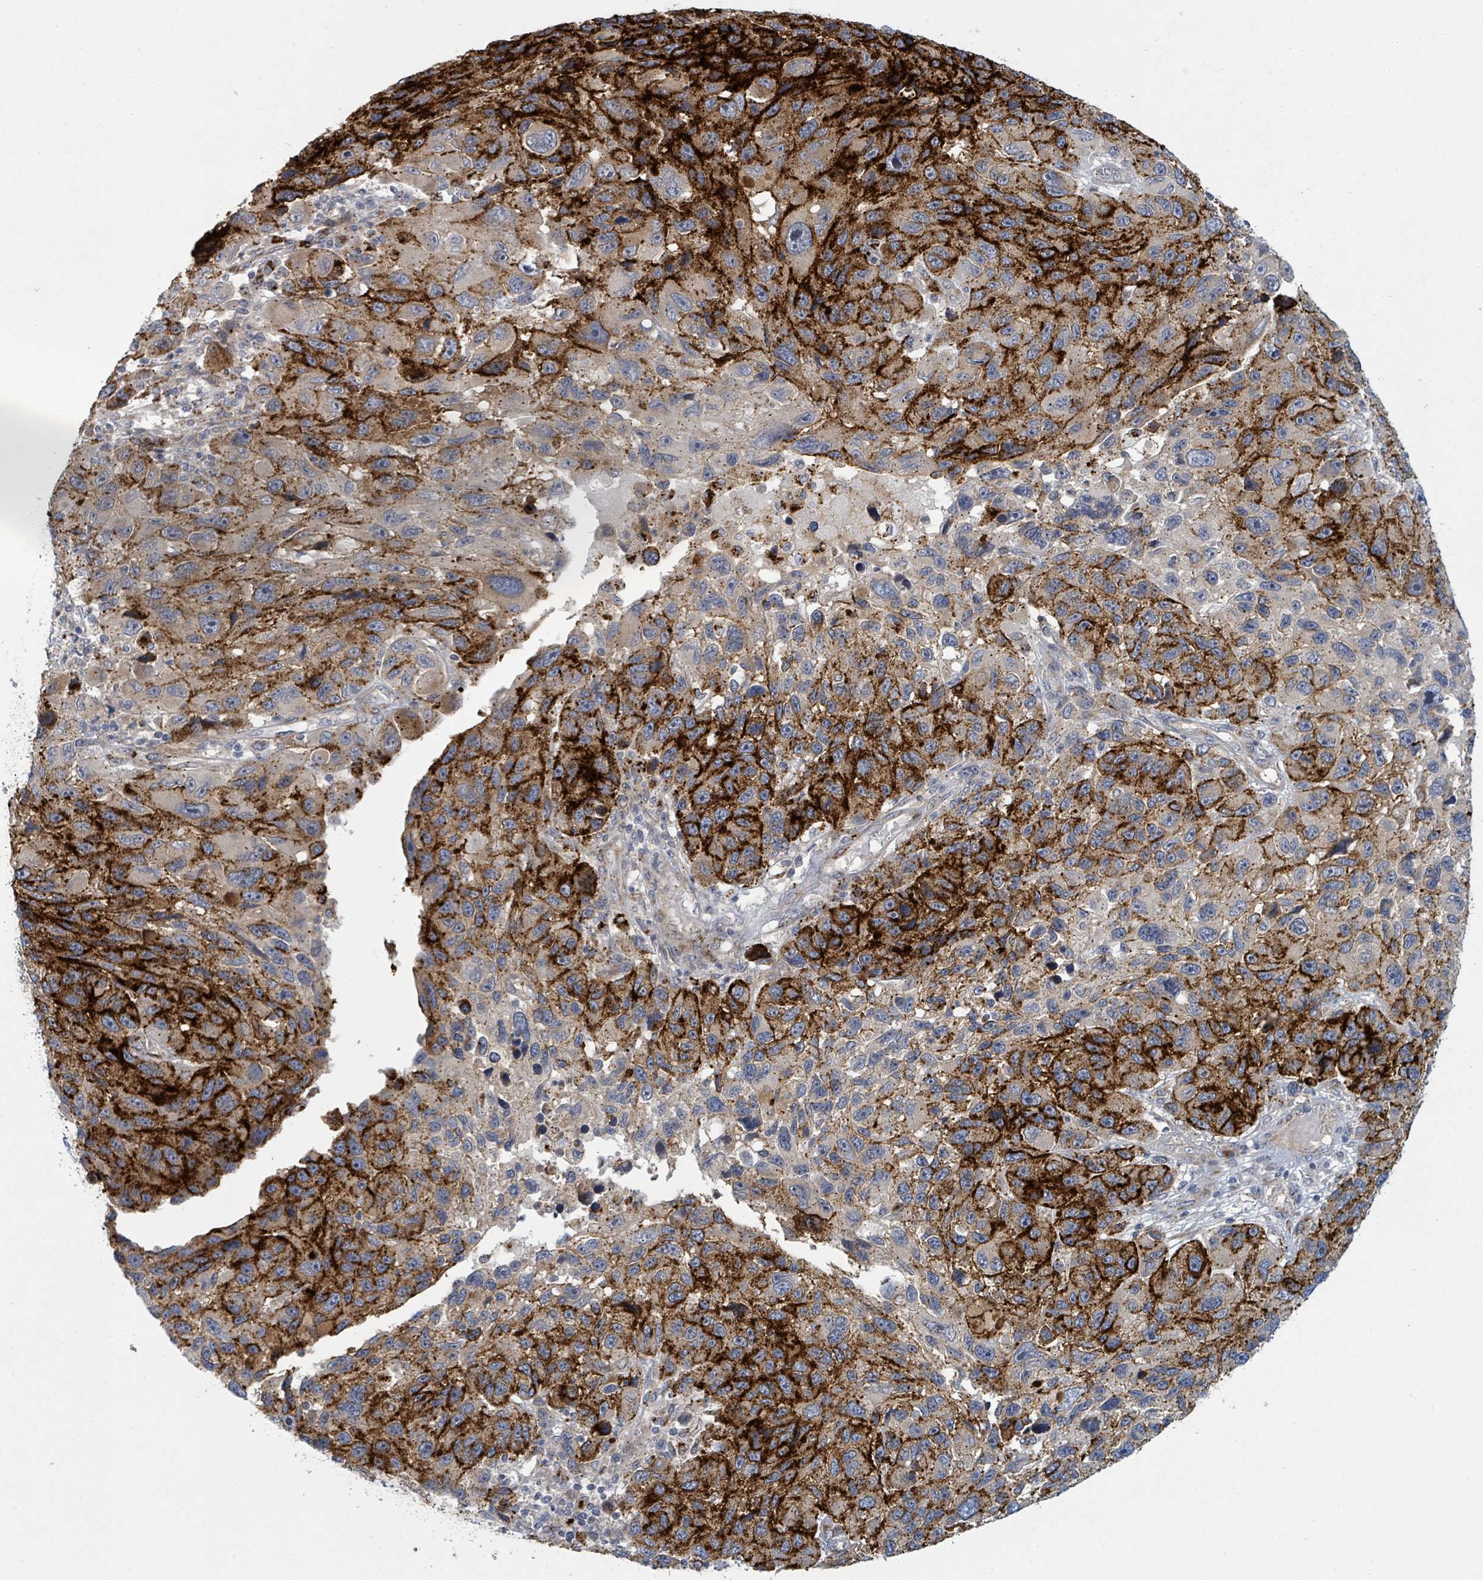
{"staining": {"intensity": "strong", "quantity": "25%-75%", "location": "cytoplasmic/membranous"}, "tissue": "melanoma", "cell_type": "Tumor cells", "image_type": "cancer", "snomed": [{"axis": "morphology", "description": "Malignant melanoma, NOS"}, {"axis": "topography", "description": "Skin"}], "caption": "Malignant melanoma stained with immunohistochemistry (IHC) exhibits strong cytoplasmic/membranous positivity in approximately 25%-75% of tumor cells.", "gene": "COL5A3", "patient": {"sex": "male", "age": 53}}